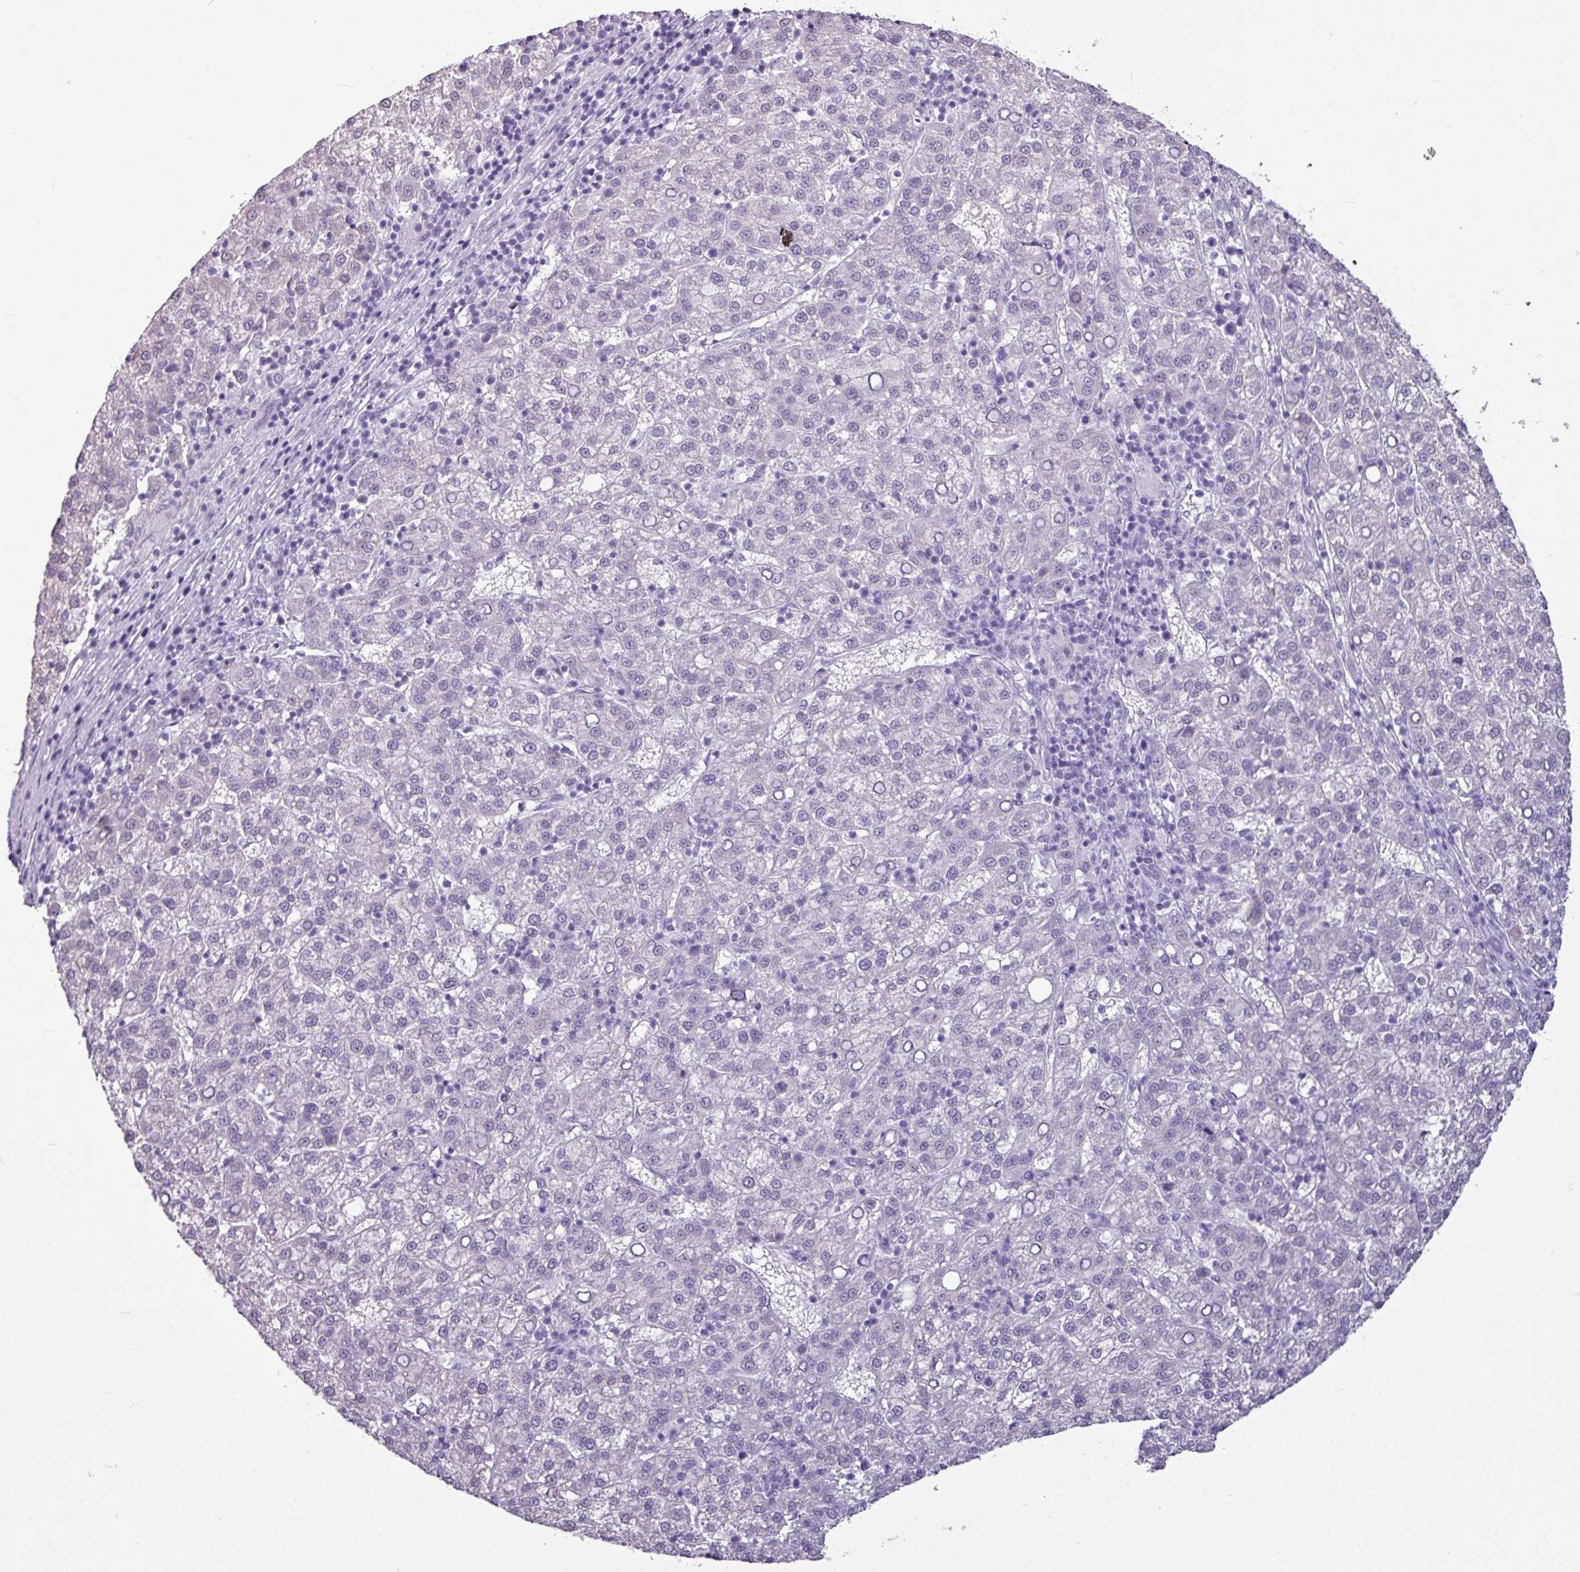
{"staining": {"intensity": "negative", "quantity": "none", "location": "none"}, "tissue": "liver cancer", "cell_type": "Tumor cells", "image_type": "cancer", "snomed": [{"axis": "morphology", "description": "Carcinoma, Hepatocellular, NOS"}, {"axis": "topography", "description": "Liver"}], "caption": "An immunohistochemistry micrograph of liver cancer is shown. There is no staining in tumor cells of liver cancer.", "gene": "AMY2A", "patient": {"sex": "female", "age": 58}}